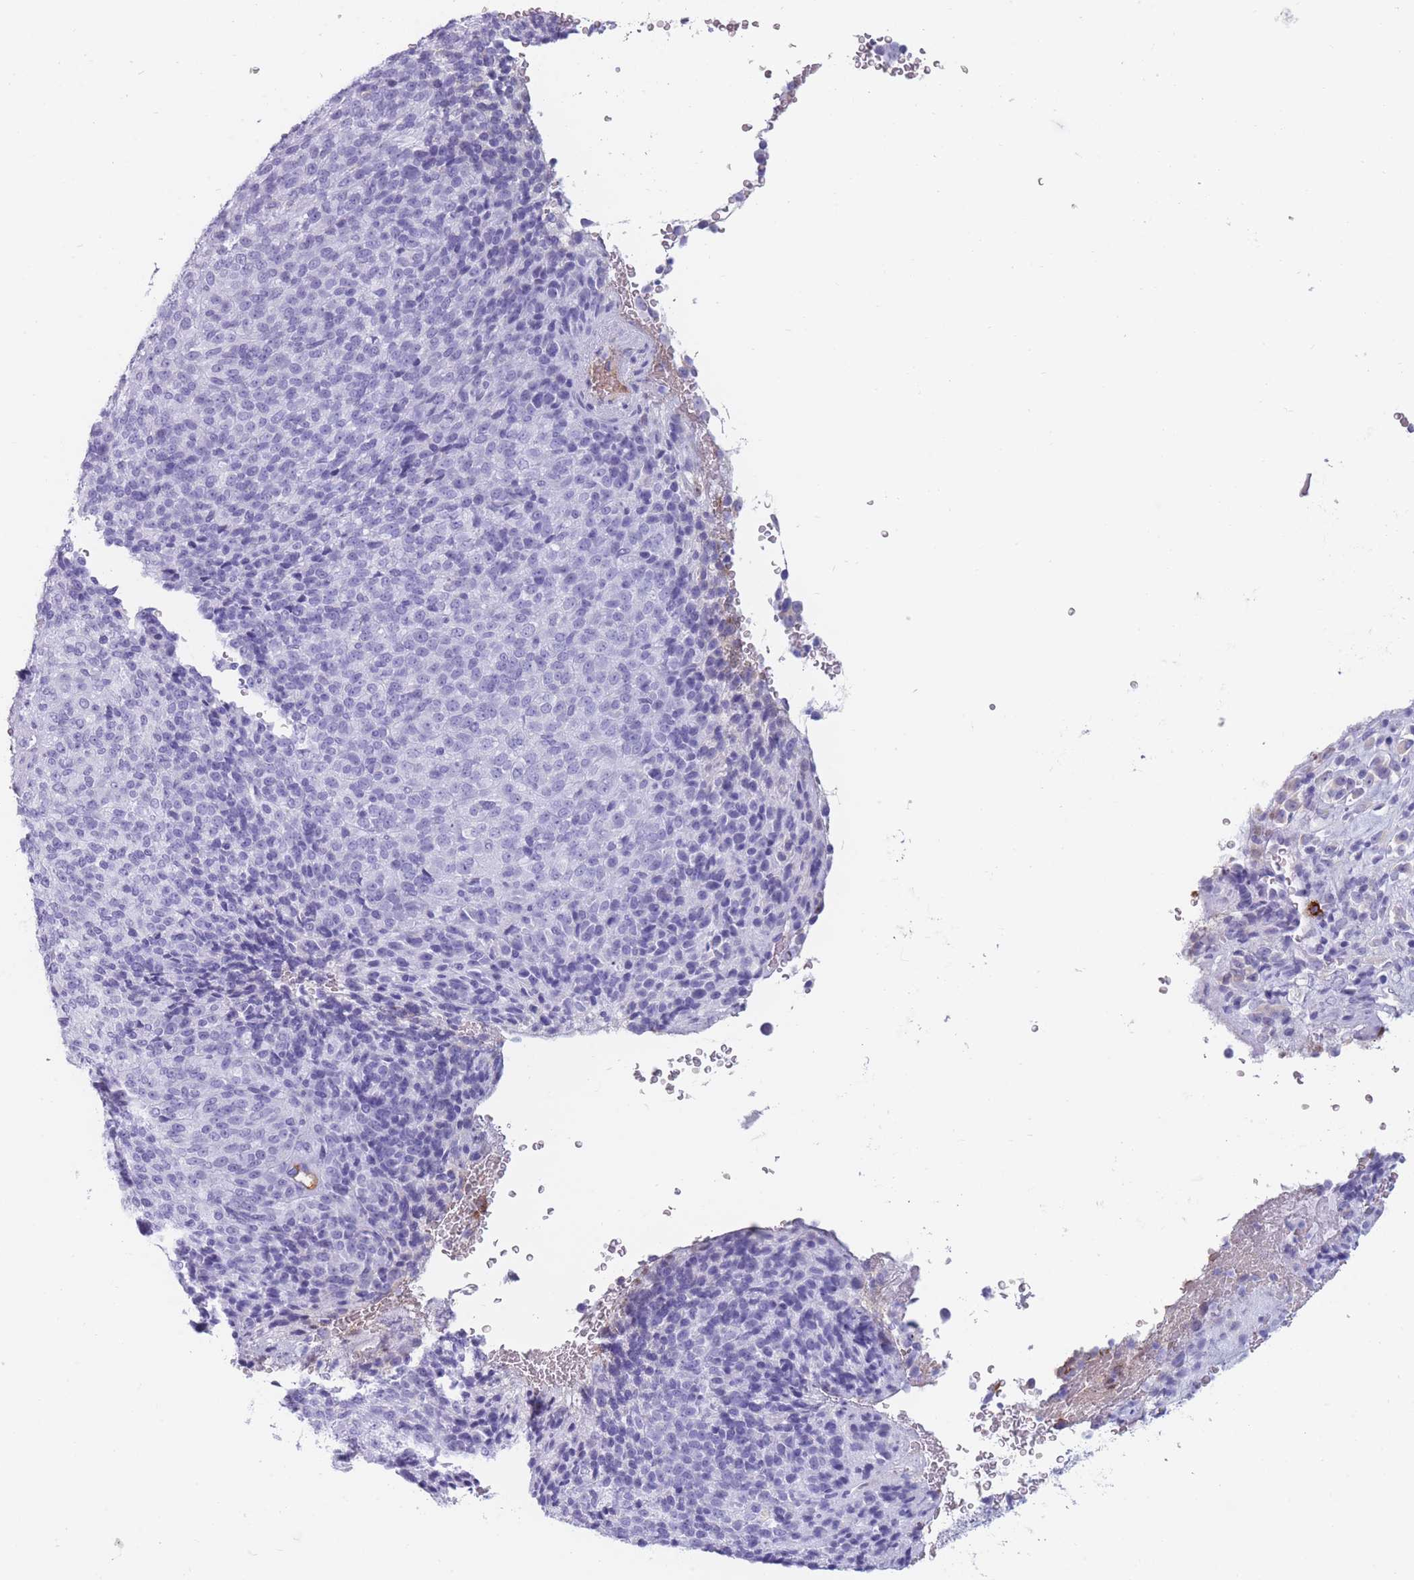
{"staining": {"intensity": "negative", "quantity": "none", "location": "none"}, "tissue": "melanoma", "cell_type": "Tumor cells", "image_type": "cancer", "snomed": [{"axis": "morphology", "description": "Malignant melanoma, Metastatic site"}, {"axis": "topography", "description": "Brain"}], "caption": "High magnification brightfield microscopy of melanoma stained with DAB (3,3'-diaminobenzidine) (brown) and counterstained with hematoxylin (blue): tumor cells show no significant positivity.", "gene": "TNFSF11", "patient": {"sex": "female", "age": 56}}